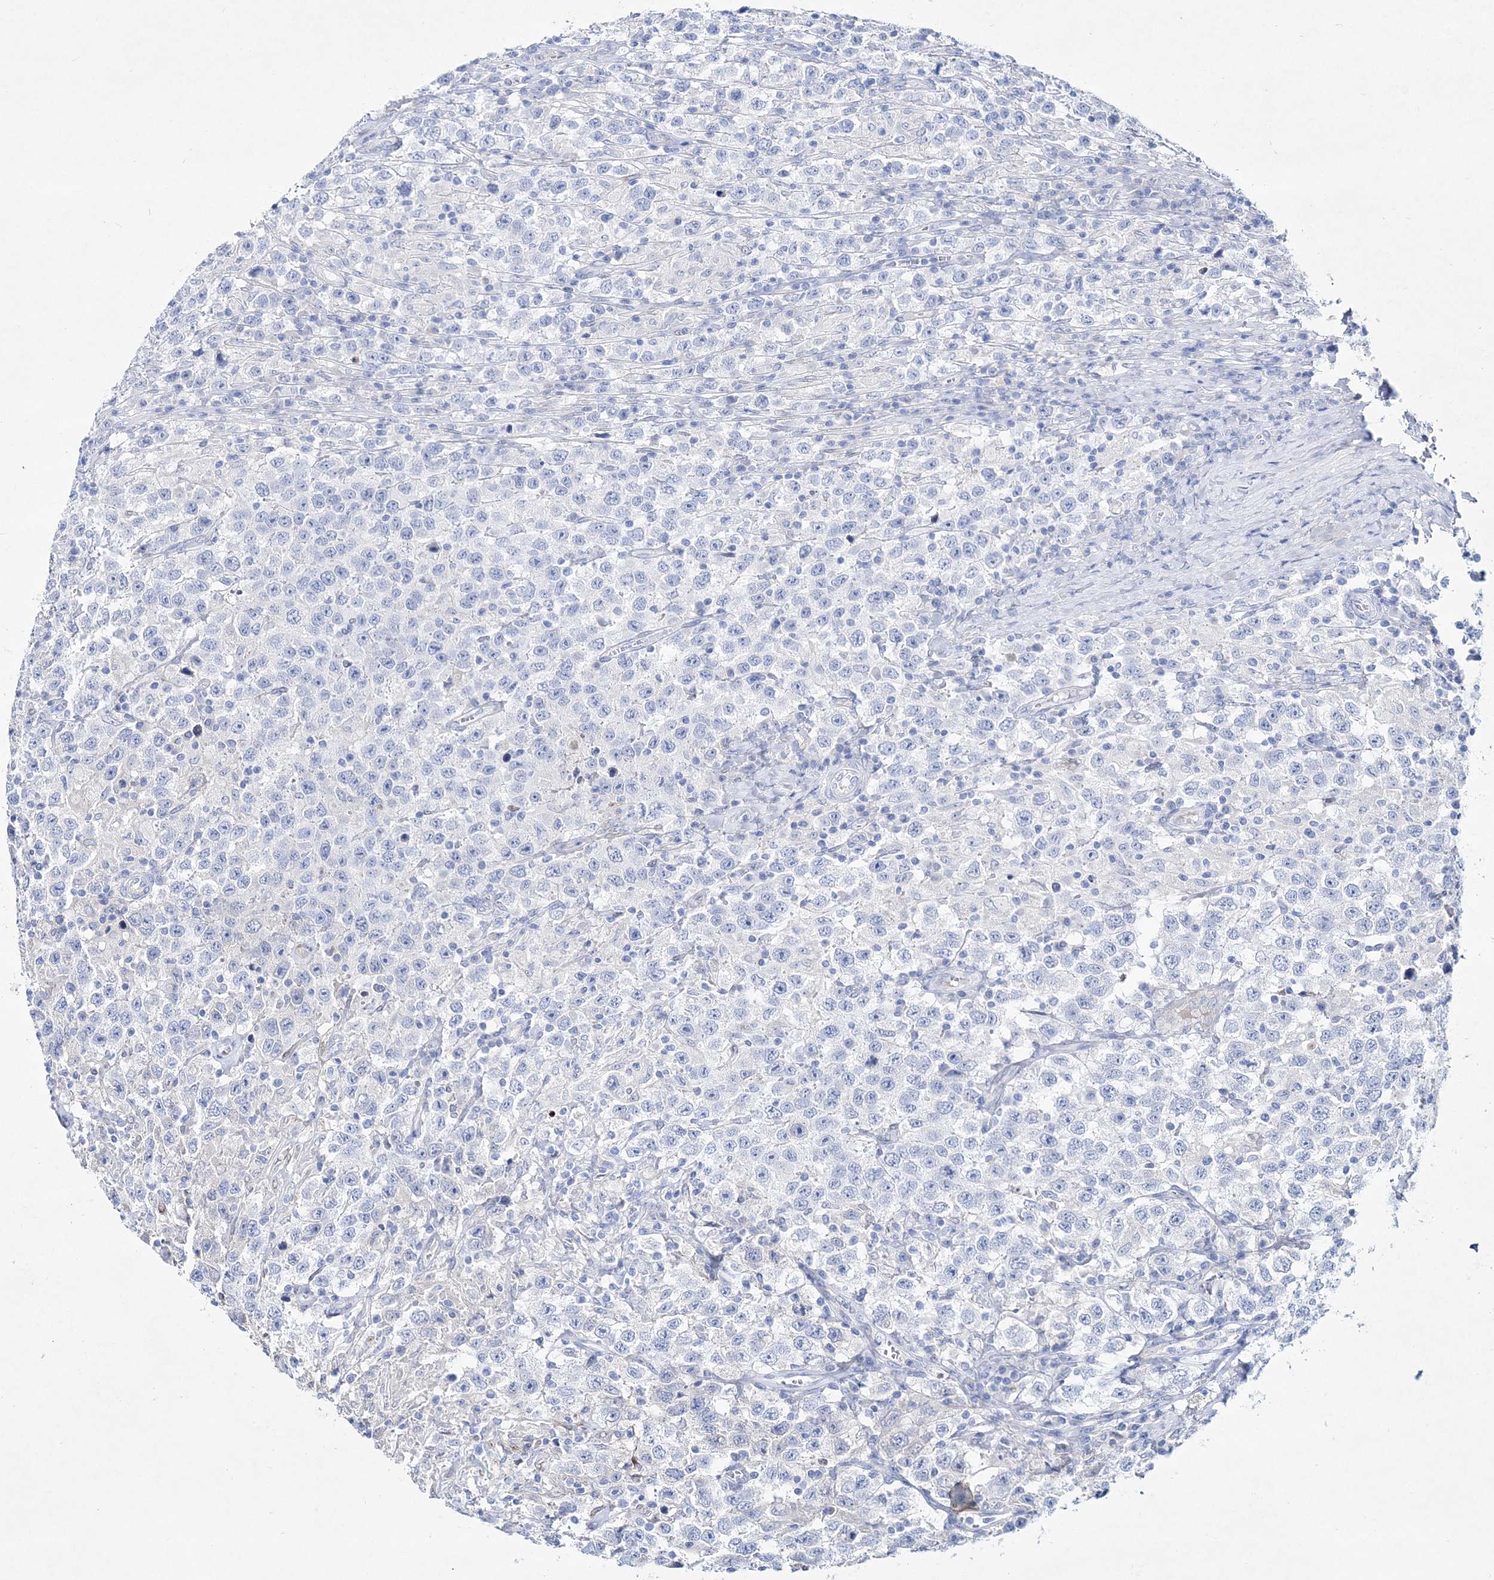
{"staining": {"intensity": "negative", "quantity": "none", "location": "none"}, "tissue": "testis cancer", "cell_type": "Tumor cells", "image_type": "cancer", "snomed": [{"axis": "morphology", "description": "Seminoma, NOS"}, {"axis": "topography", "description": "Testis"}], "caption": "Testis seminoma stained for a protein using immunohistochemistry shows no staining tumor cells.", "gene": "SPINK7", "patient": {"sex": "male", "age": 41}}